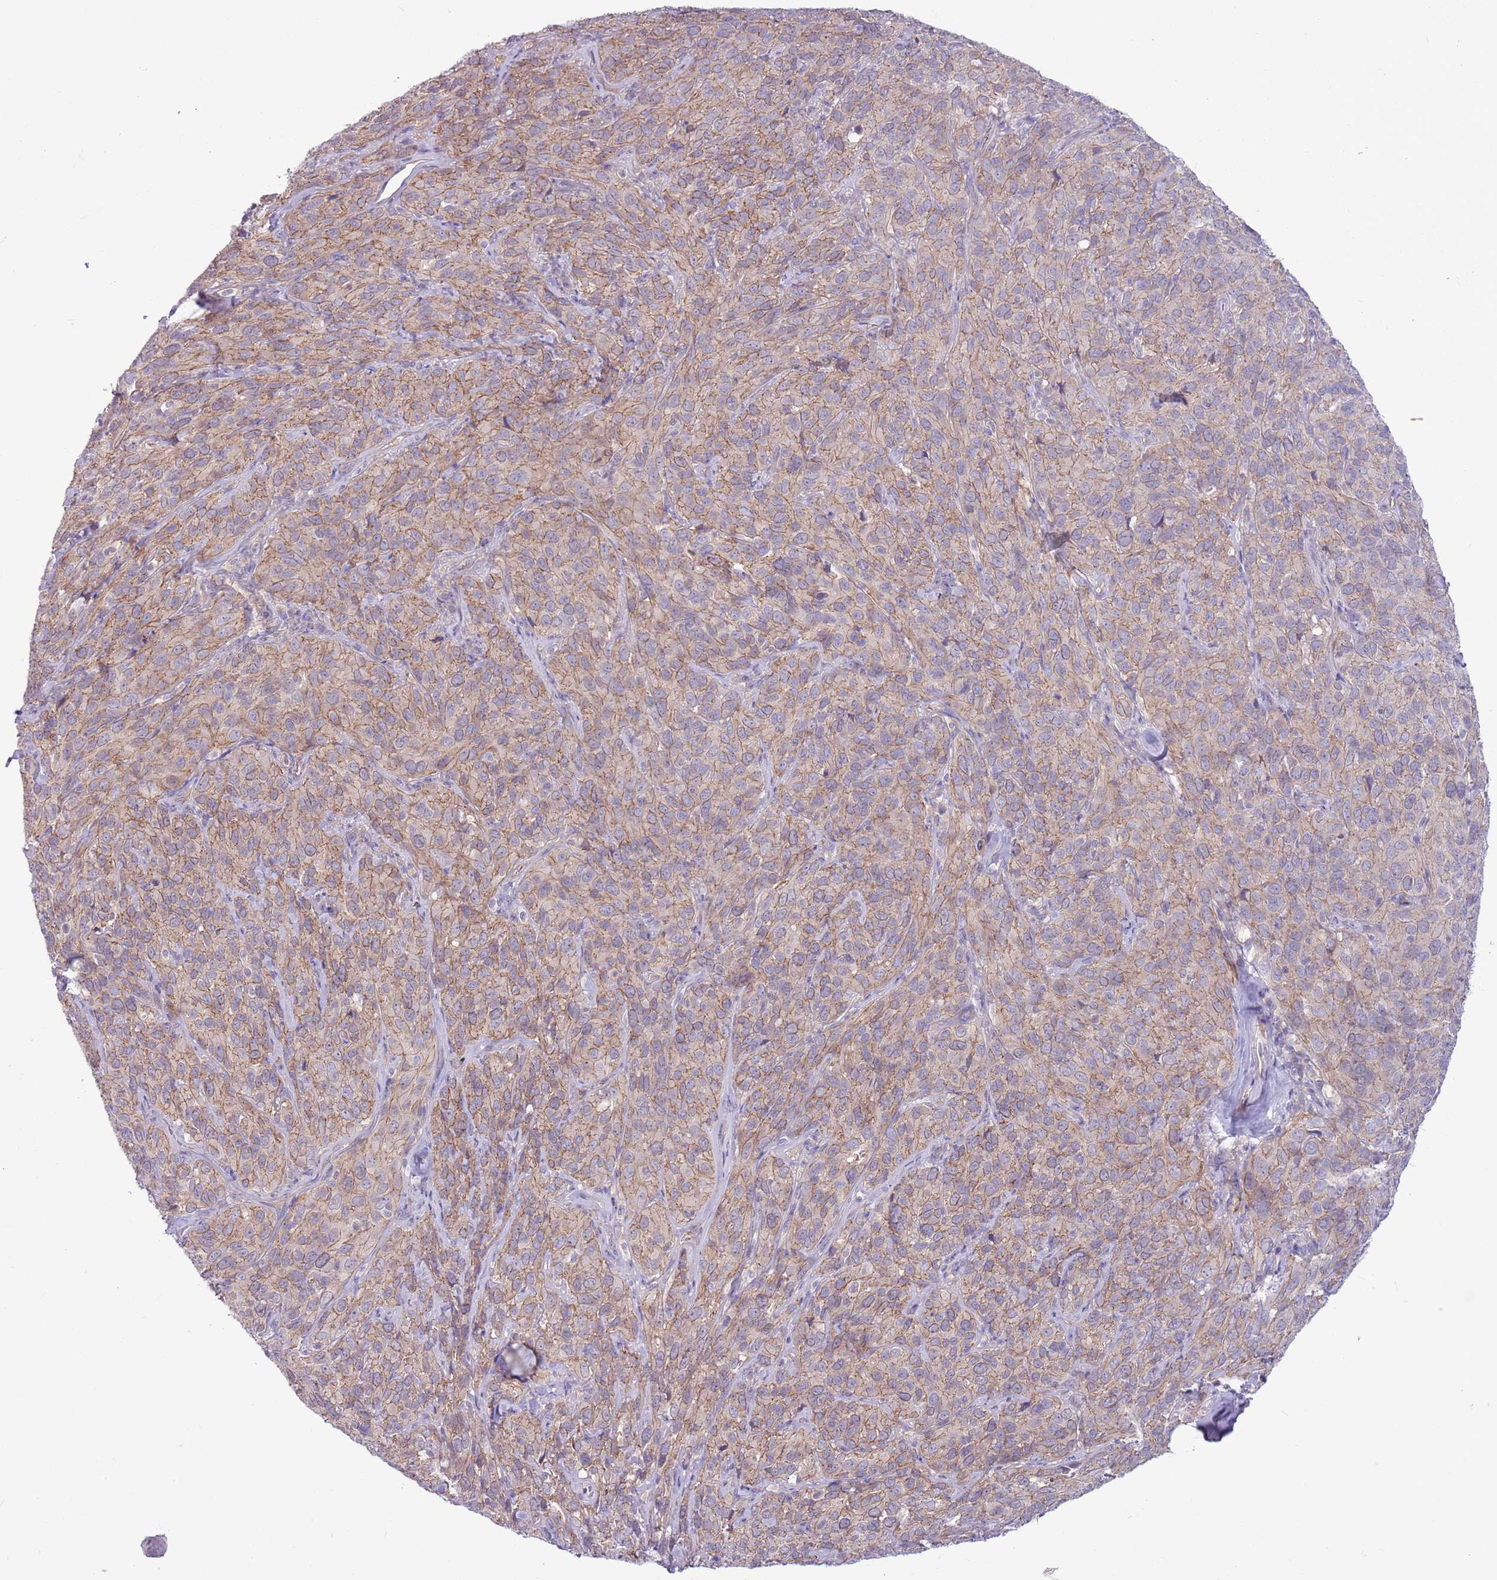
{"staining": {"intensity": "moderate", "quantity": "25%-75%", "location": "cytoplasmic/membranous"}, "tissue": "cervical cancer", "cell_type": "Tumor cells", "image_type": "cancer", "snomed": [{"axis": "morphology", "description": "Squamous cell carcinoma, NOS"}, {"axis": "topography", "description": "Cervix"}], "caption": "Tumor cells reveal moderate cytoplasmic/membranous expression in approximately 25%-75% of cells in cervical cancer (squamous cell carcinoma).", "gene": "PARP8", "patient": {"sex": "female", "age": 51}}